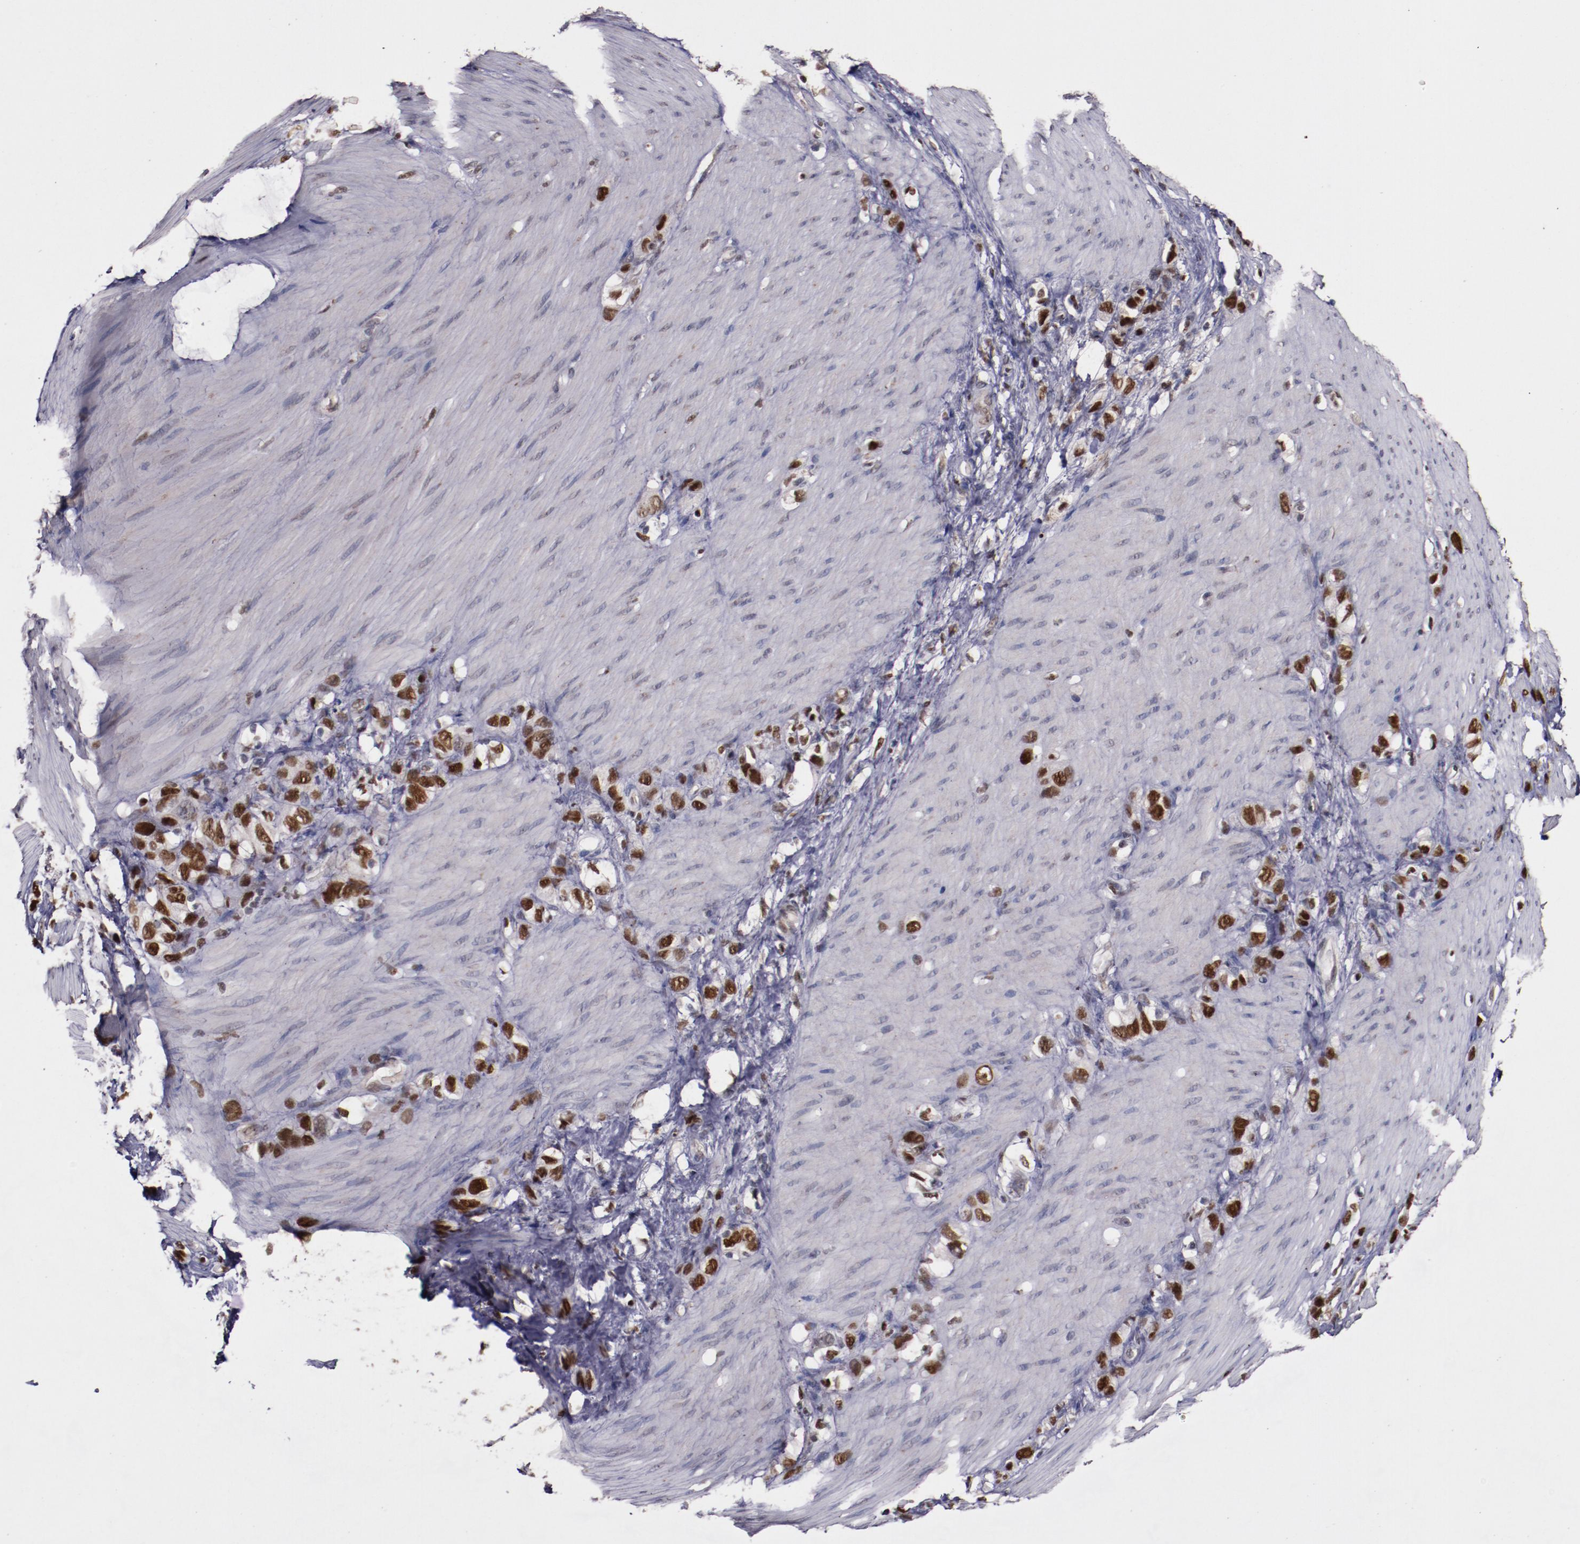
{"staining": {"intensity": "strong", "quantity": ">75%", "location": "nuclear"}, "tissue": "stomach cancer", "cell_type": "Tumor cells", "image_type": "cancer", "snomed": [{"axis": "morphology", "description": "Normal tissue, NOS"}, {"axis": "morphology", "description": "Adenocarcinoma, NOS"}, {"axis": "morphology", "description": "Adenocarcinoma, High grade"}, {"axis": "topography", "description": "Stomach, upper"}, {"axis": "topography", "description": "Stomach"}], "caption": "This micrograph reveals immunohistochemistry (IHC) staining of stomach adenocarcinoma, with high strong nuclear expression in approximately >75% of tumor cells.", "gene": "CHEK2", "patient": {"sex": "female", "age": 65}}